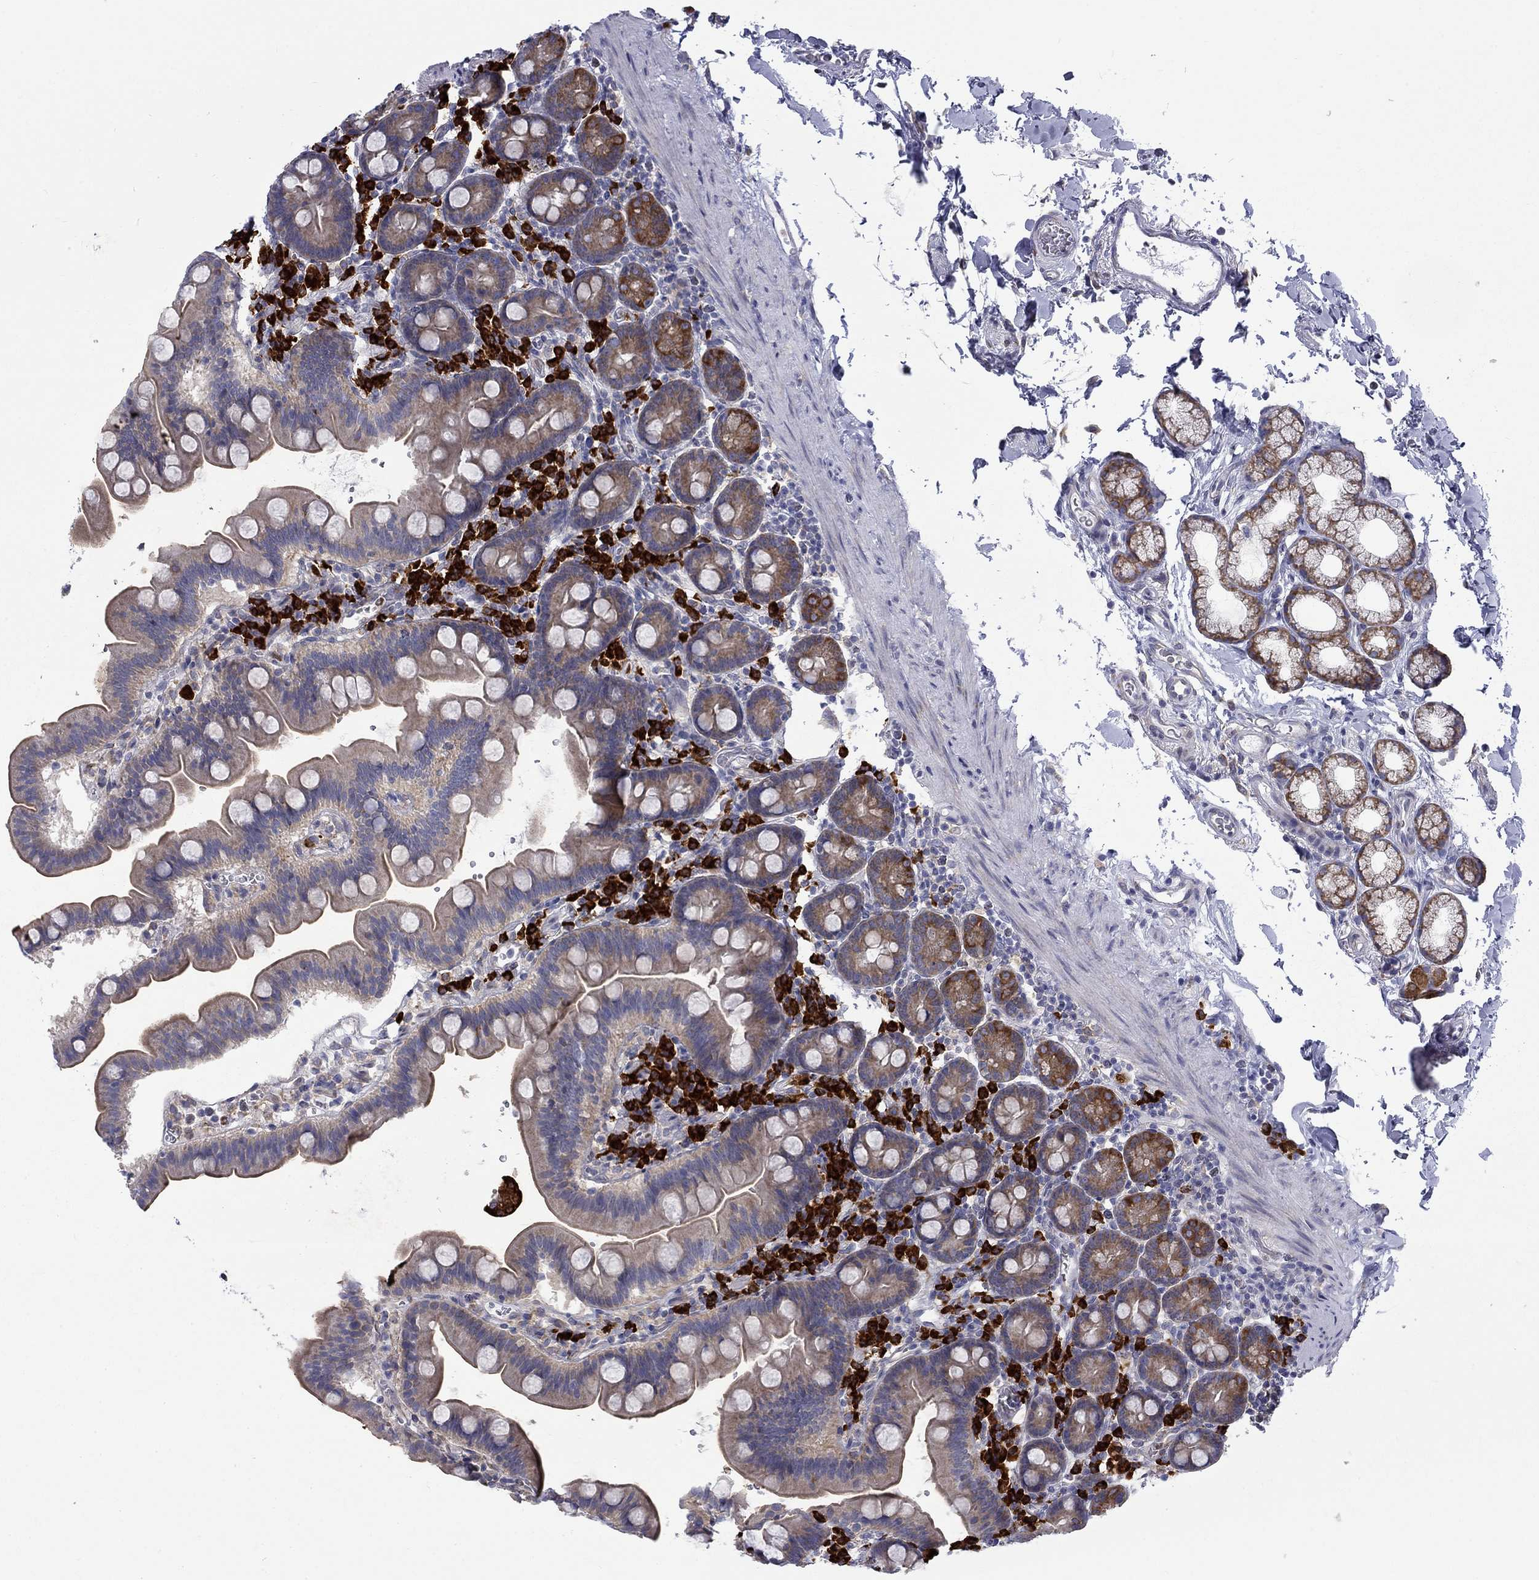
{"staining": {"intensity": "moderate", "quantity": "<25%", "location": "cytoplasmic/membranous"}, "tissue": "duodenum", "cell_type": "Glandular cells", "image_type": "normal", "snomed": [{"axis": "morphology", "description": "Normal tissue, NOS"}, {"axis": "topography", "description": "Duodenum"}], "caption": "Immunohistochemical staining of normal human duodenum shows <25% levels of moderate cytoplasmic/membranous protein staining in approximately <25% of glandular cells. The protein is shown in brown color, while the nuclei are stained blue.", "gene": "PABPC4", "patient": {"sex": "male", "age": 59}}